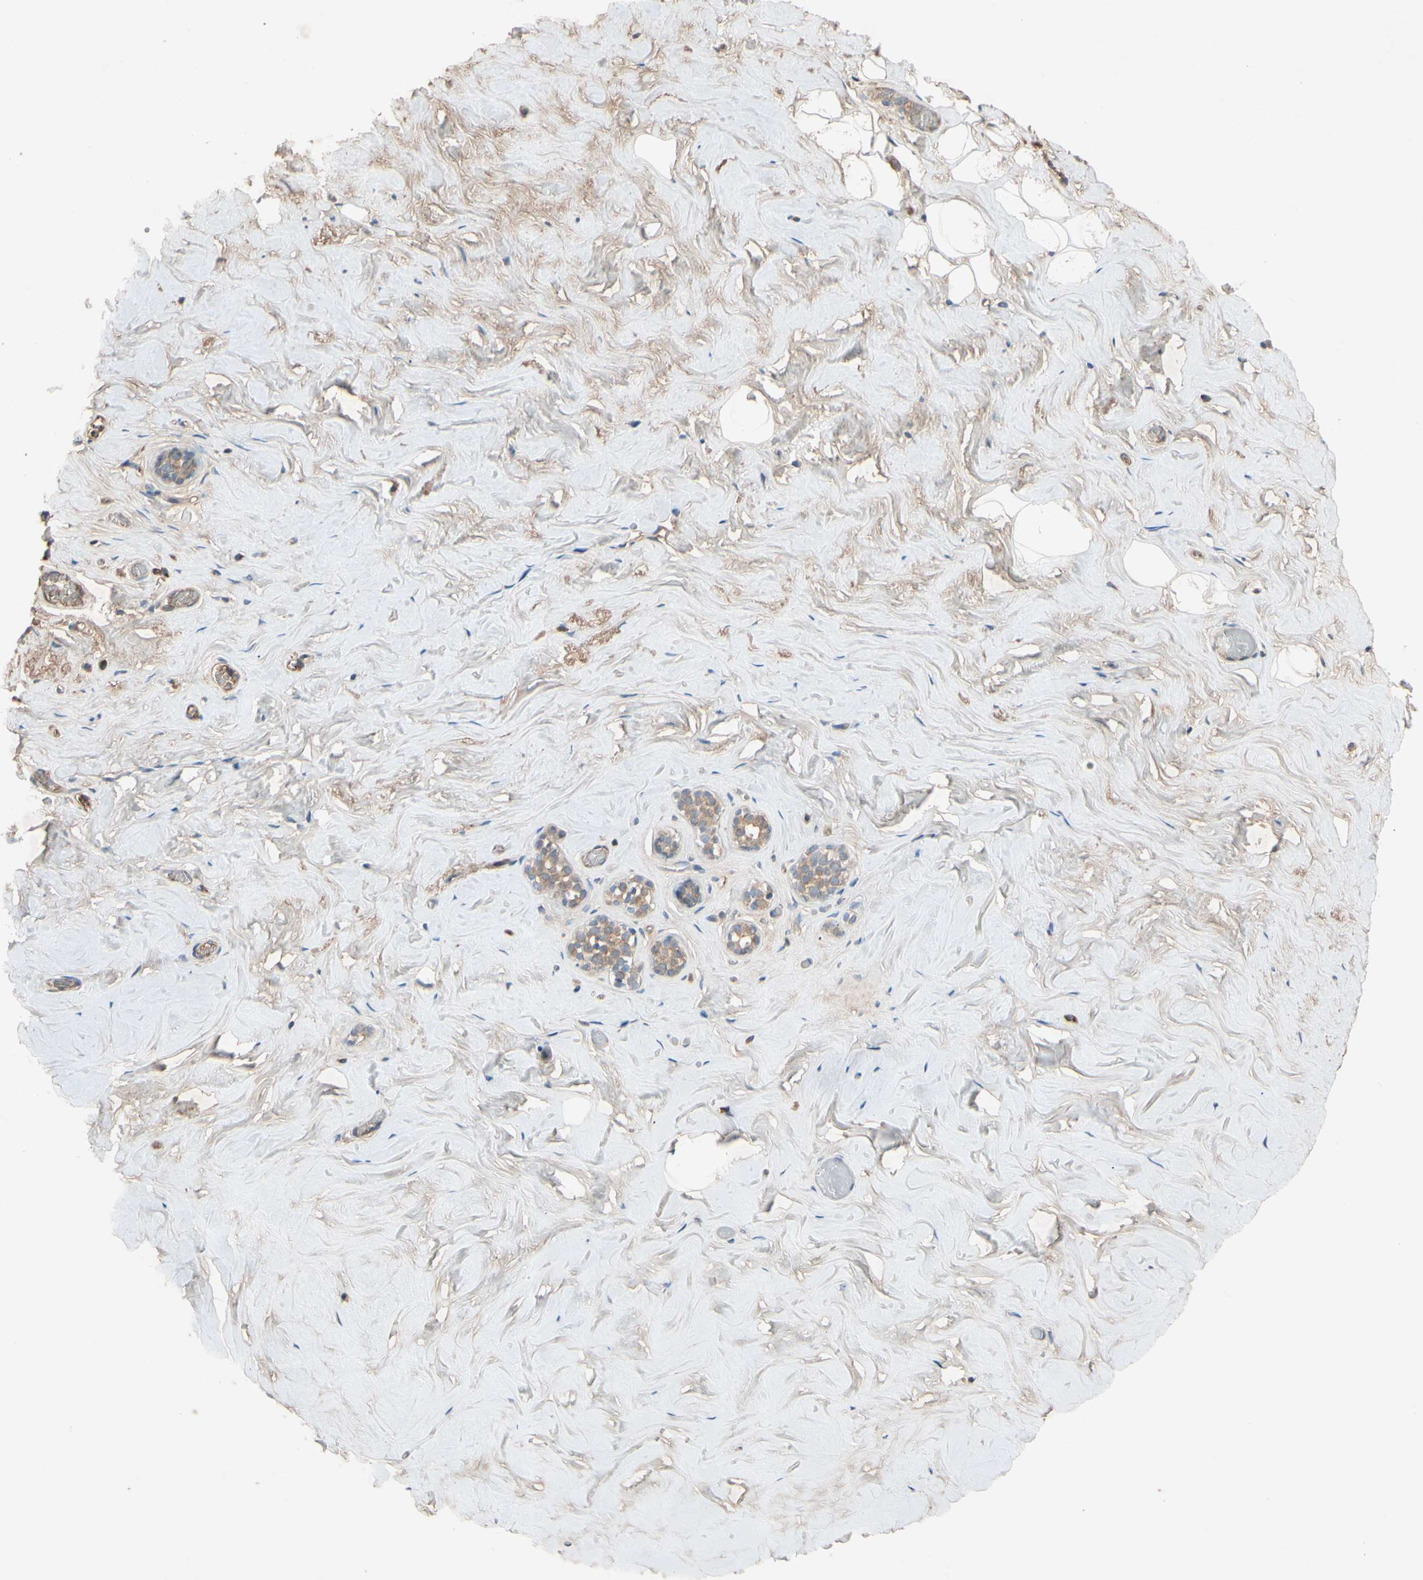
{"staining": {"intensity": "negative", "quantity": "none", "location": "none"}, "tissue": "breast", "cell_type": "Adipocytes", "image_type": "normal", "snomed": [{"axis": "morphology", "description": "Normal tissue, NOS"}, {"axis": "topography", "description": "Breast"}], "caption": "Image shows no protein staining in adipocytes of unremarkable breast.", "gene": "NSF", "patient": {"sex": "female", "age": 75}}